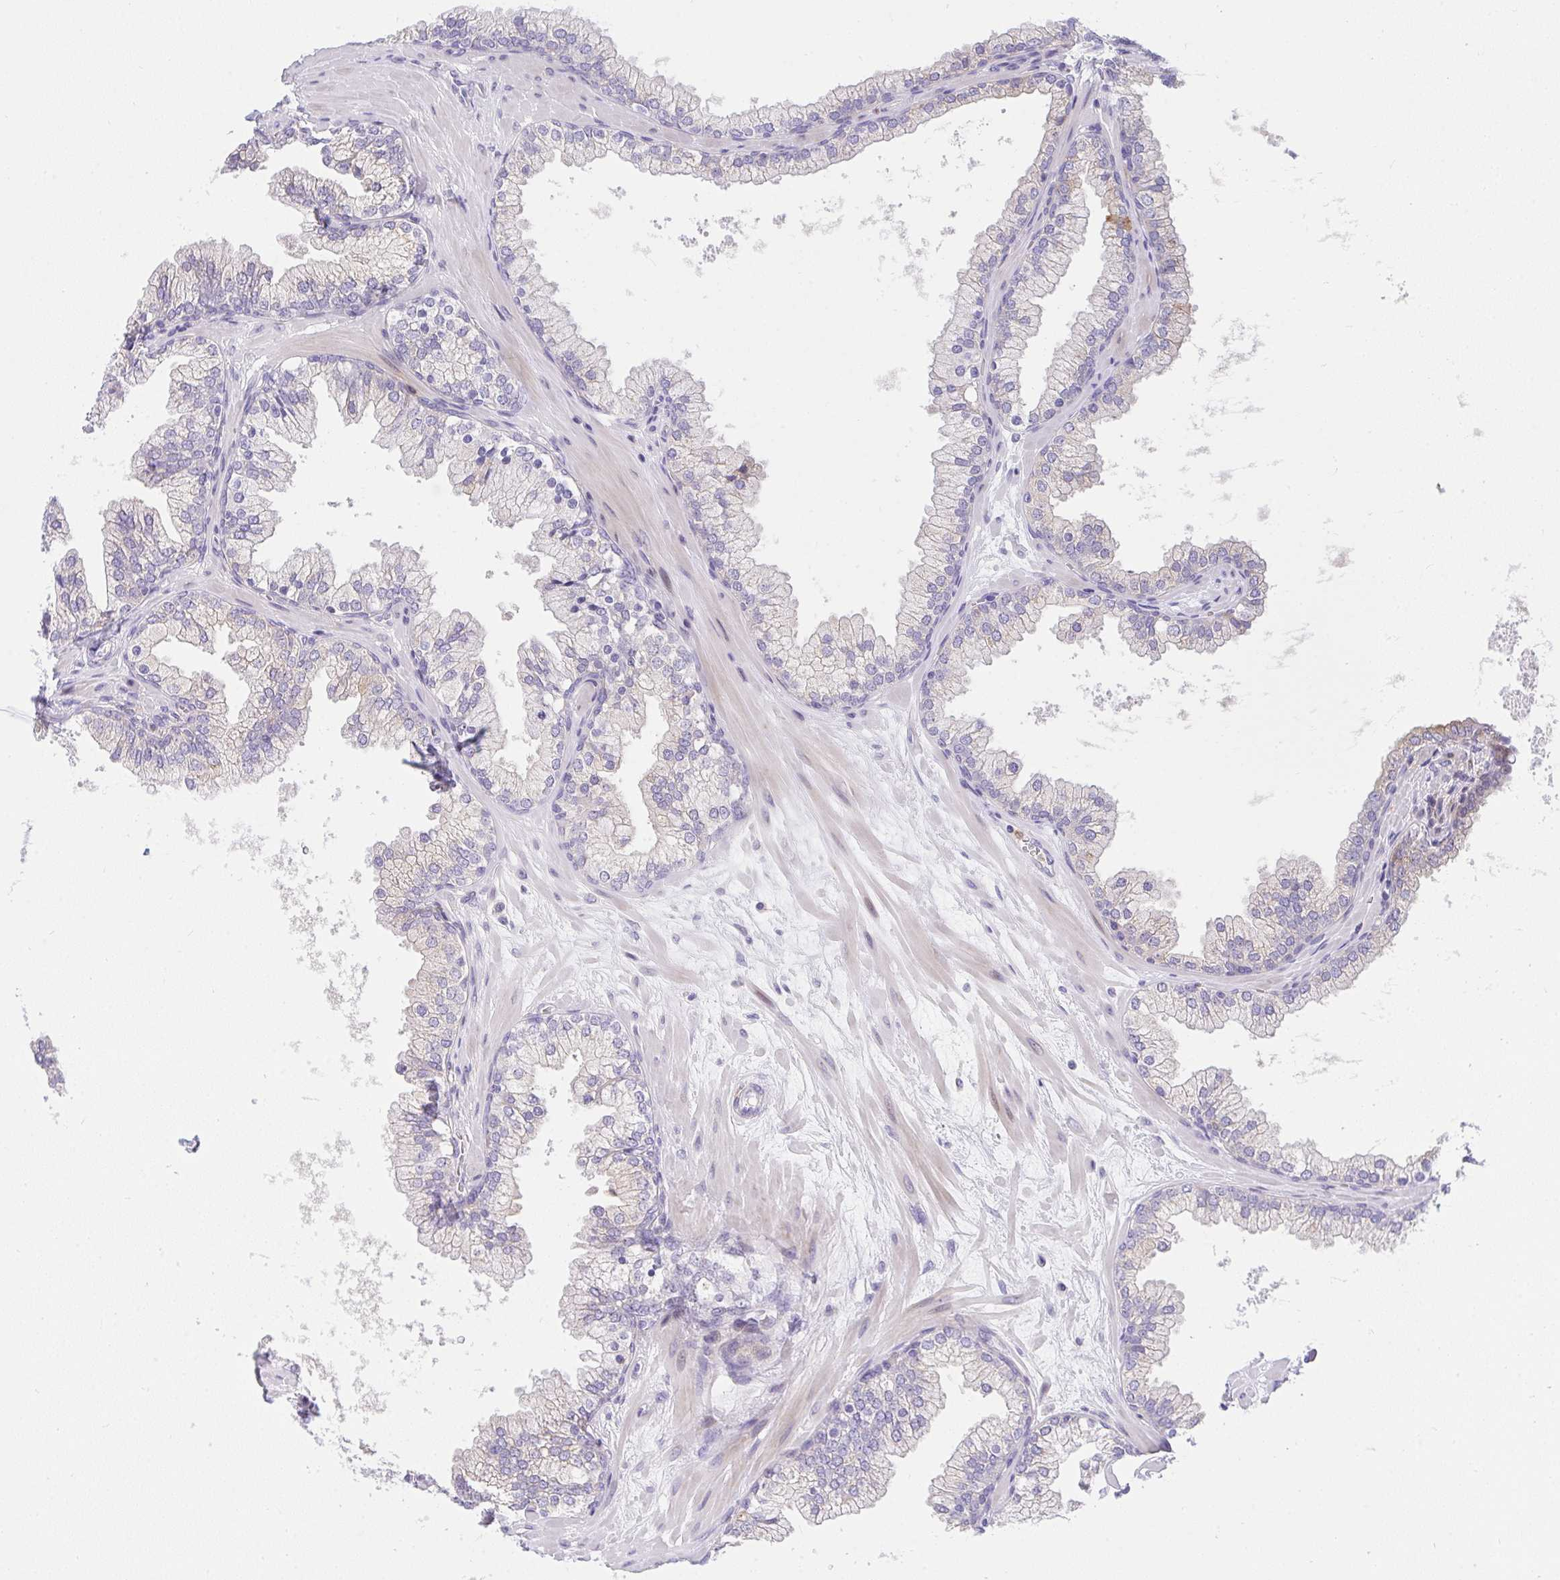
{"staining": {"intensity": "moderate", "quantity": "25%-75%", "location": "cytoplasmic/membranous"}, "tissue": "prostate", "cell_type": "Glandular cells", "image_type": "normal", "snomed": [{"axis": "morphology", "description": "Normal tissue, NOS"}, {"axis": "topography", "description": "Prostate"}, {"axis": "topography", "description": "Peripheral nerve tissue"}], "caption": "This micrograph displays immunohistochemistry (IHC) staining of unremarkable prostate, with medium moderate cytoplasmic/membranous expression in approximately 25%-75% of glandular cells.", "gene": "ZNF554", "patient": {"sex": "male", "age": 61}}